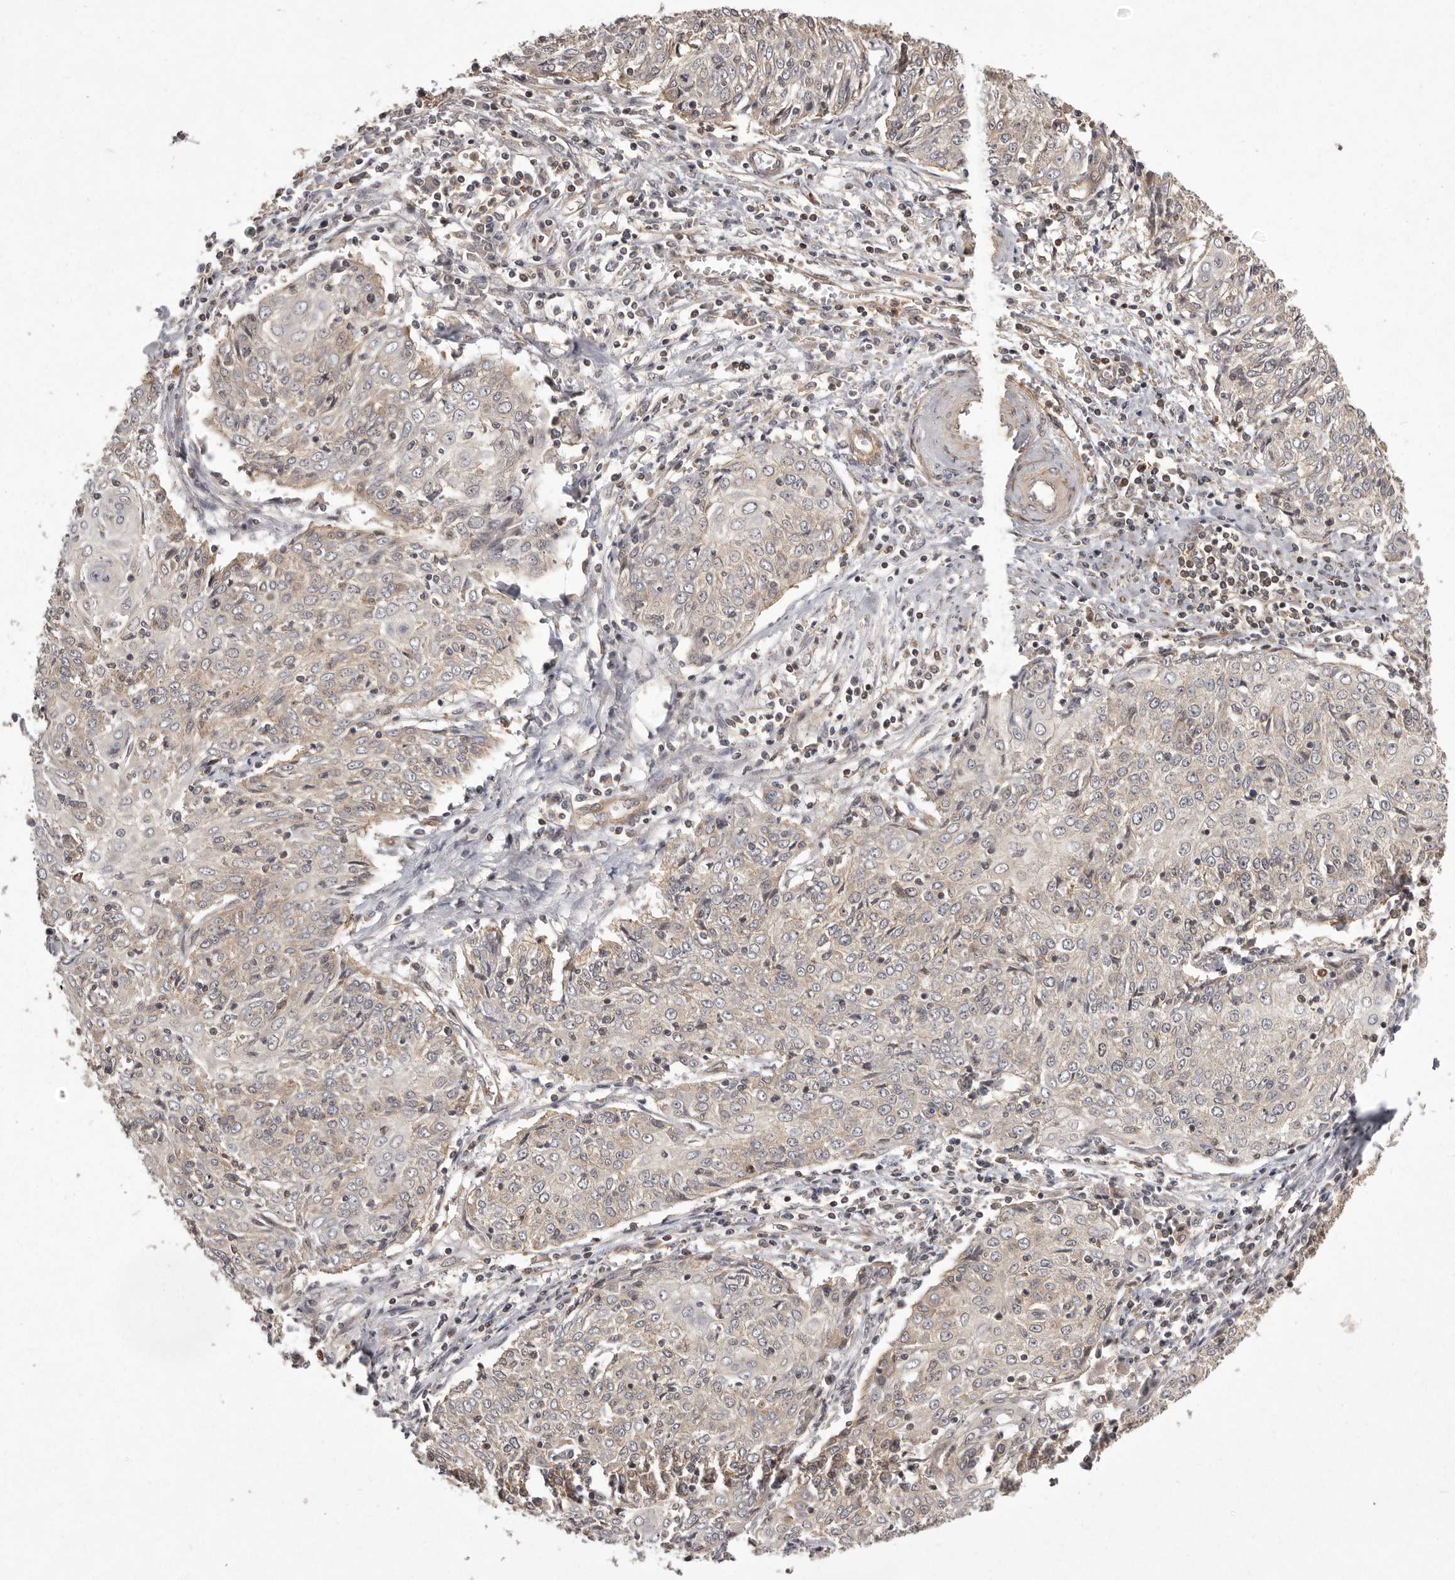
{"staining": {"intensity": "weak", "quantity": "25%-75%", "location": "cytoplasmic/membranous"}, "tissue": "cervical cancer", "cell_type": "Tumor cells", "image_type": "cancer", "snomed": [{"axis": "morphology", "description": "Squamous cell carcinoma, NOS"}, {"axis": "topography", "description": "Cervix"}], "caption": "Immunohistochemistry of squamous cell carcinoma (cervical) exhibits low levels of weak cytoplasmic/membranous expression in approximately 25%-75% of tumor cells. (DAB (3,3'-diaminobenzidine) IHC with brightfield microscopy, high magnification).", "gene": "NFKBIA", "patient": {"sex": "female", "age": 48}}